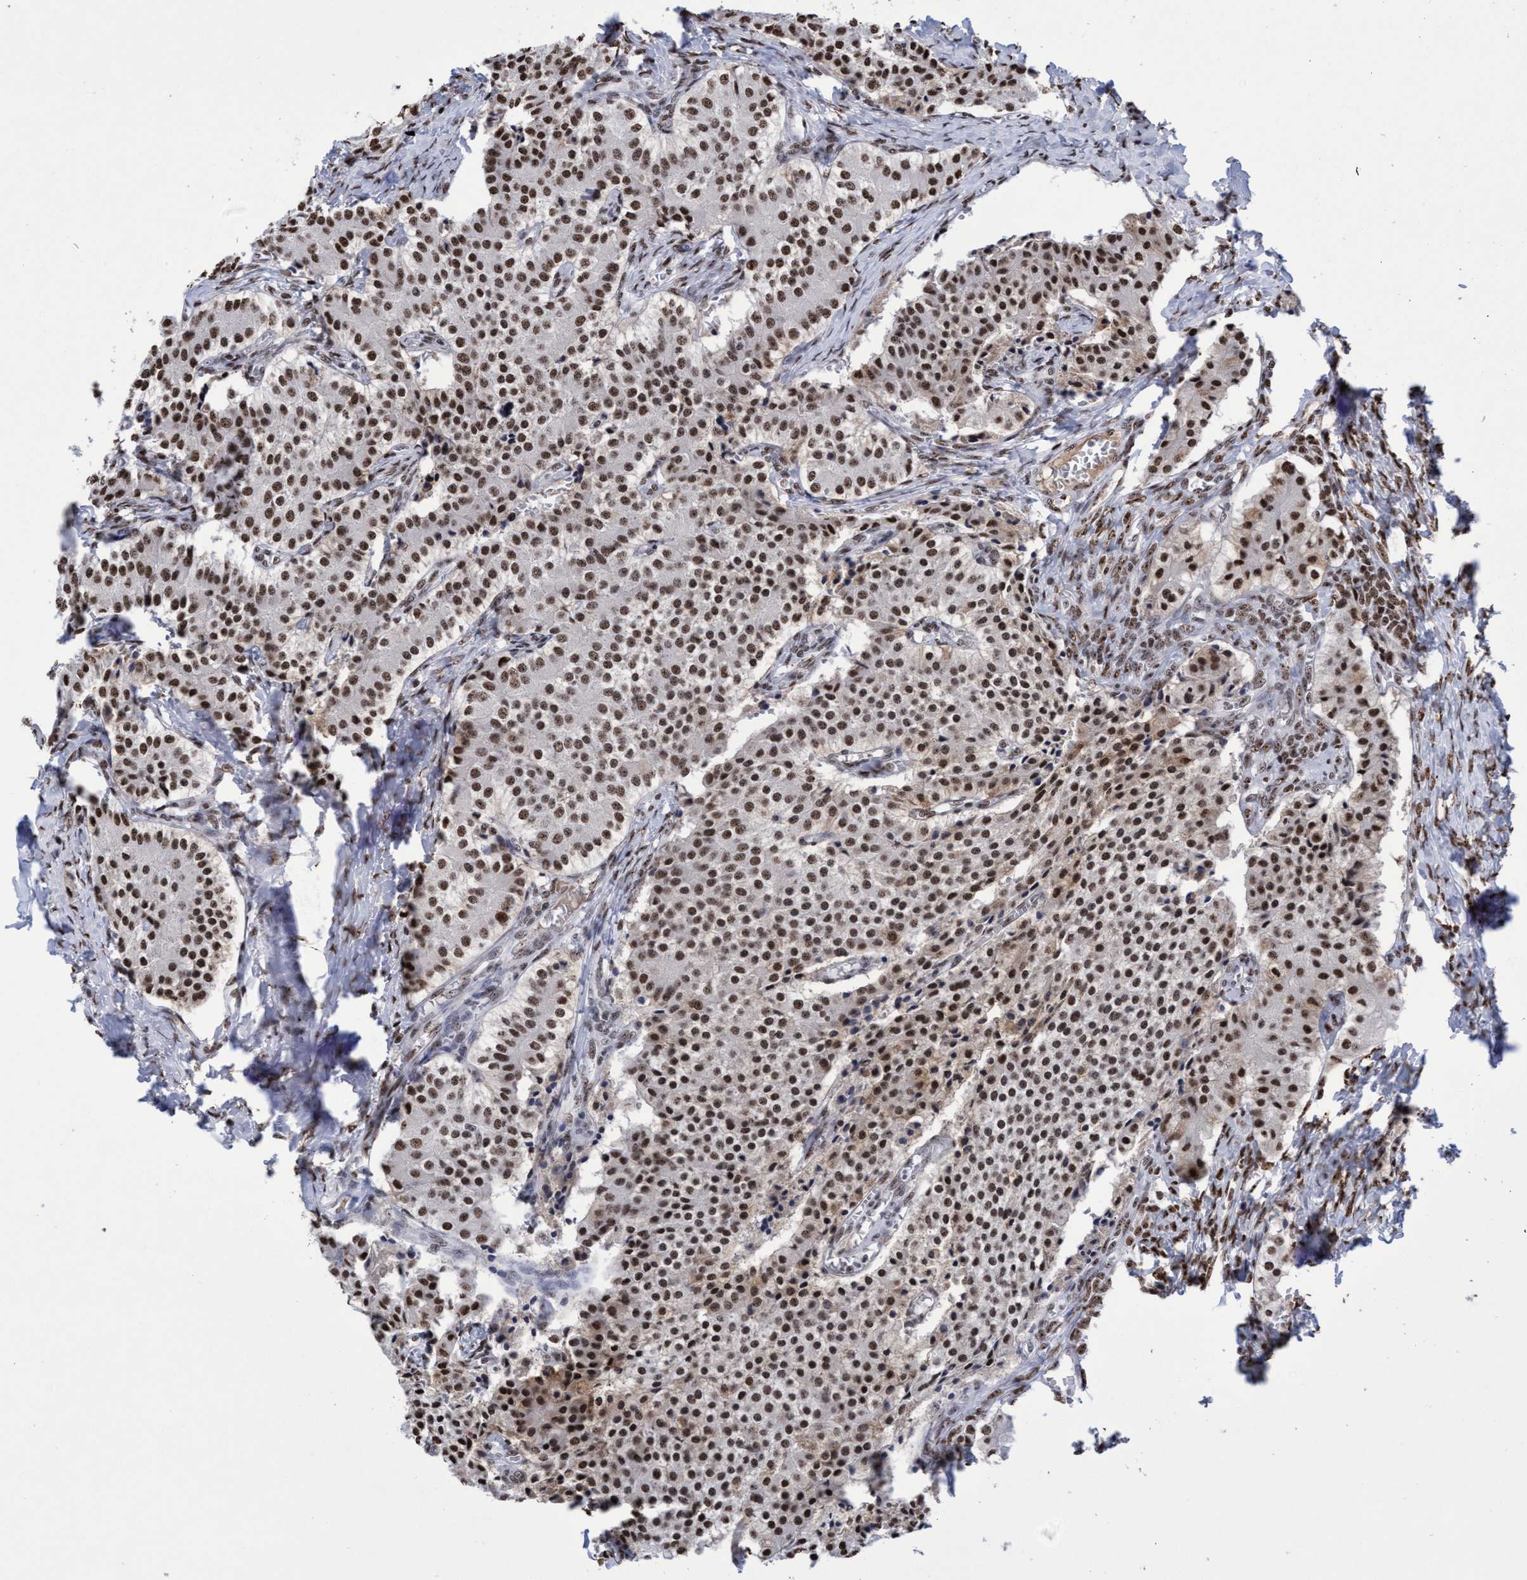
{"staining": {"intensity": "strong", "quantity": ">75%", "location": "nuclear"}, "tissue": "carcinoid", "cell_type": "Tumor cells", "image_type": "cancer", "snomed": [{"axis": "morphology", "description": "Carcinoid, malignant, NOS"}, {"axis": "topography", "description": "Colon"}], "caption": "Strong nuclear protein expression is identified in approximately >75% of tumor cells in malignant carcinoid.", "gene": "EFCAB10", "patient": {"sex": "female", "age": 52}}